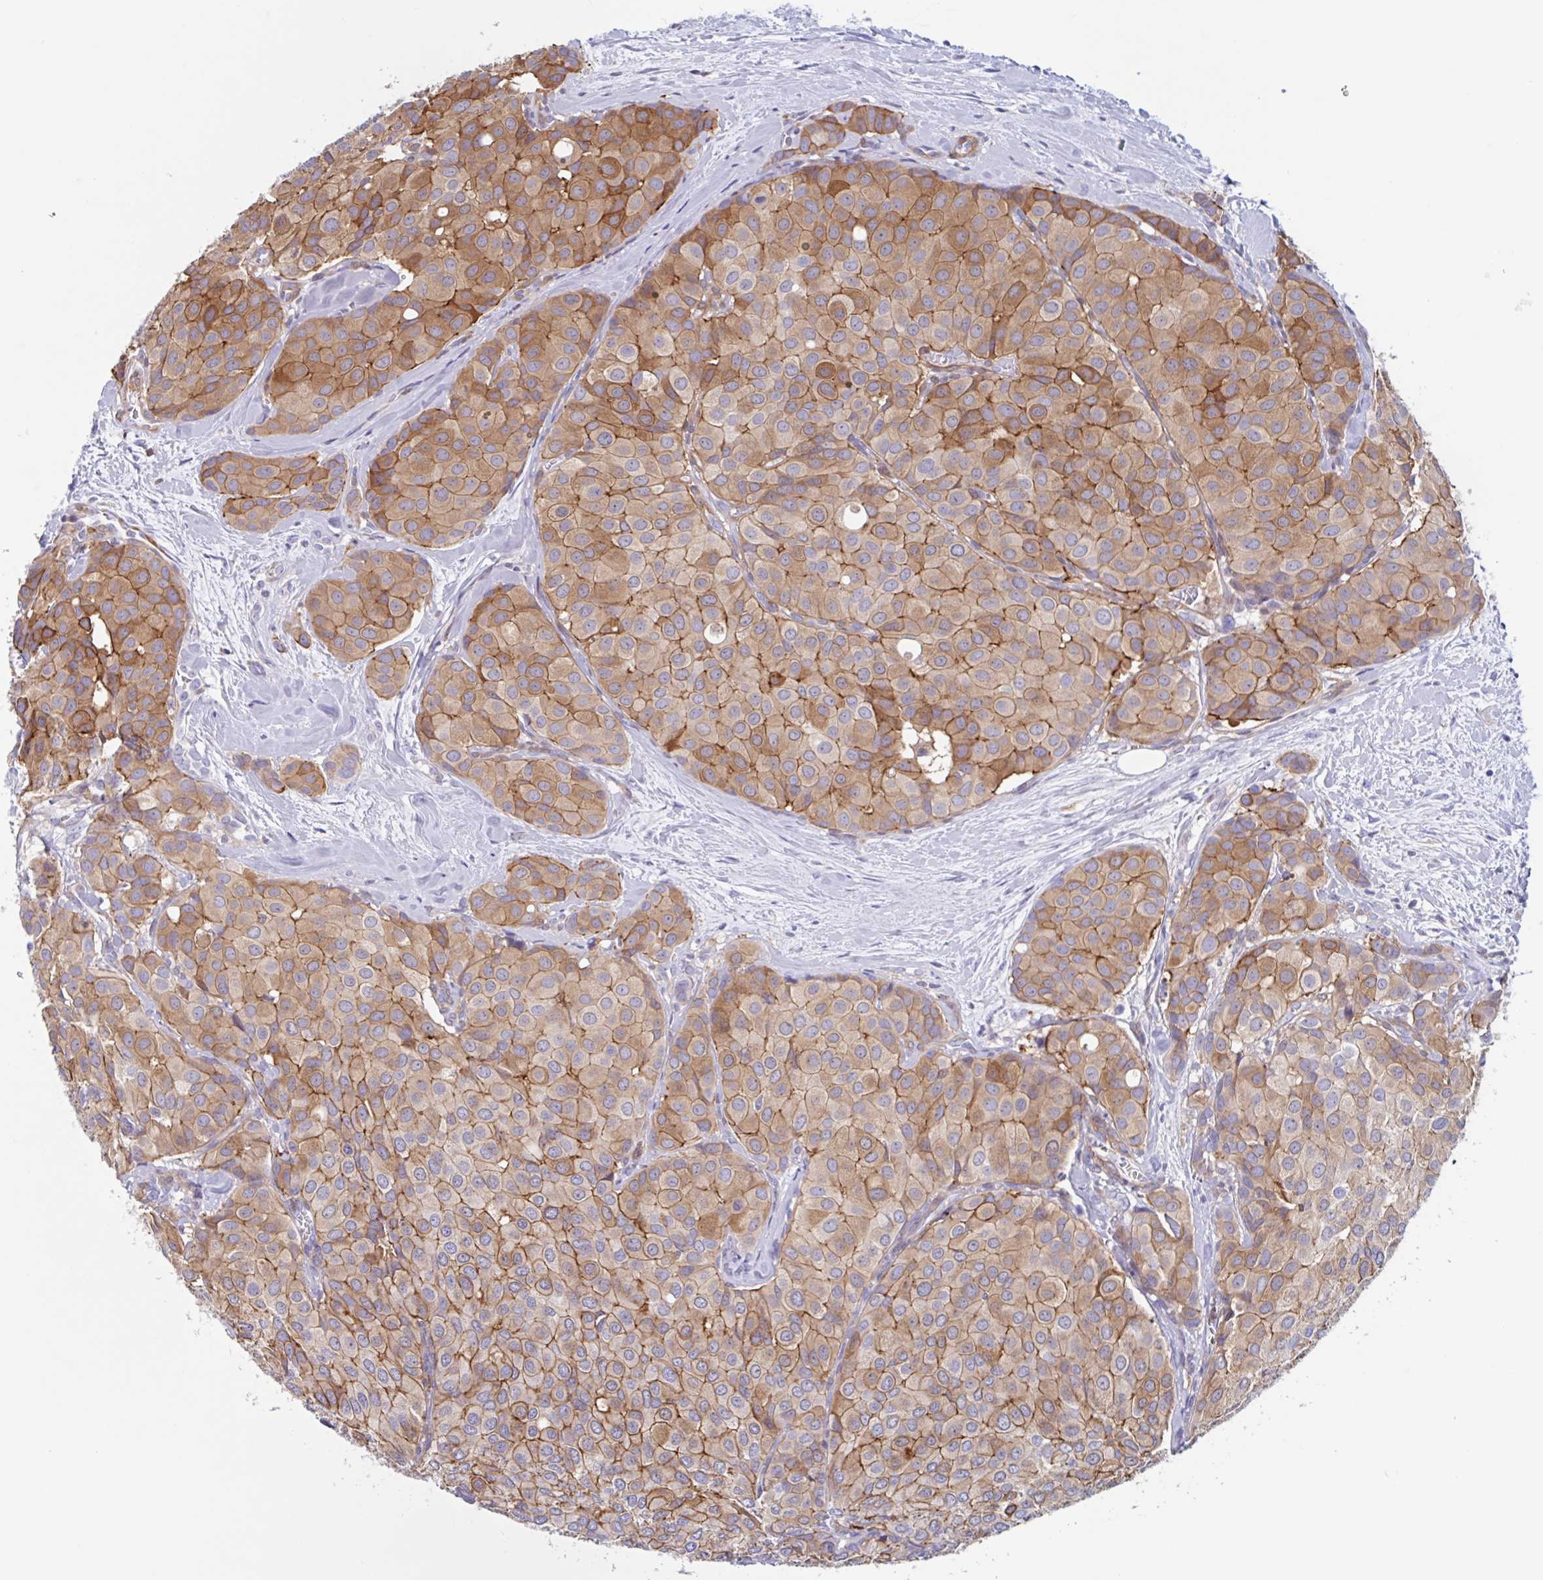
{"staining": {"intensity": "moderate", "quantity": ">75%", "location": "cytoplasmic/membranous"}, "tissue": "breast cancer", "cell_type": "Tumor cells", "image_type": "cancer", "snomed": [{"axis": "morphology", "description": "Duct carcinoma"}, {"axis": "topography", "description": "Breast"}], "caption": "IHC histopathology image of neoplastic tissue: intraductal carcinoma (breast) stained using IHC reveals medium levels of moderate protein expression localized specifically in the cytoplasmic/membranous of tumor cells, appearing as a cytoplasmic/membranous brown color.", "gene": "EFHD1", "patient": {"sex": "female", "age": 70}}